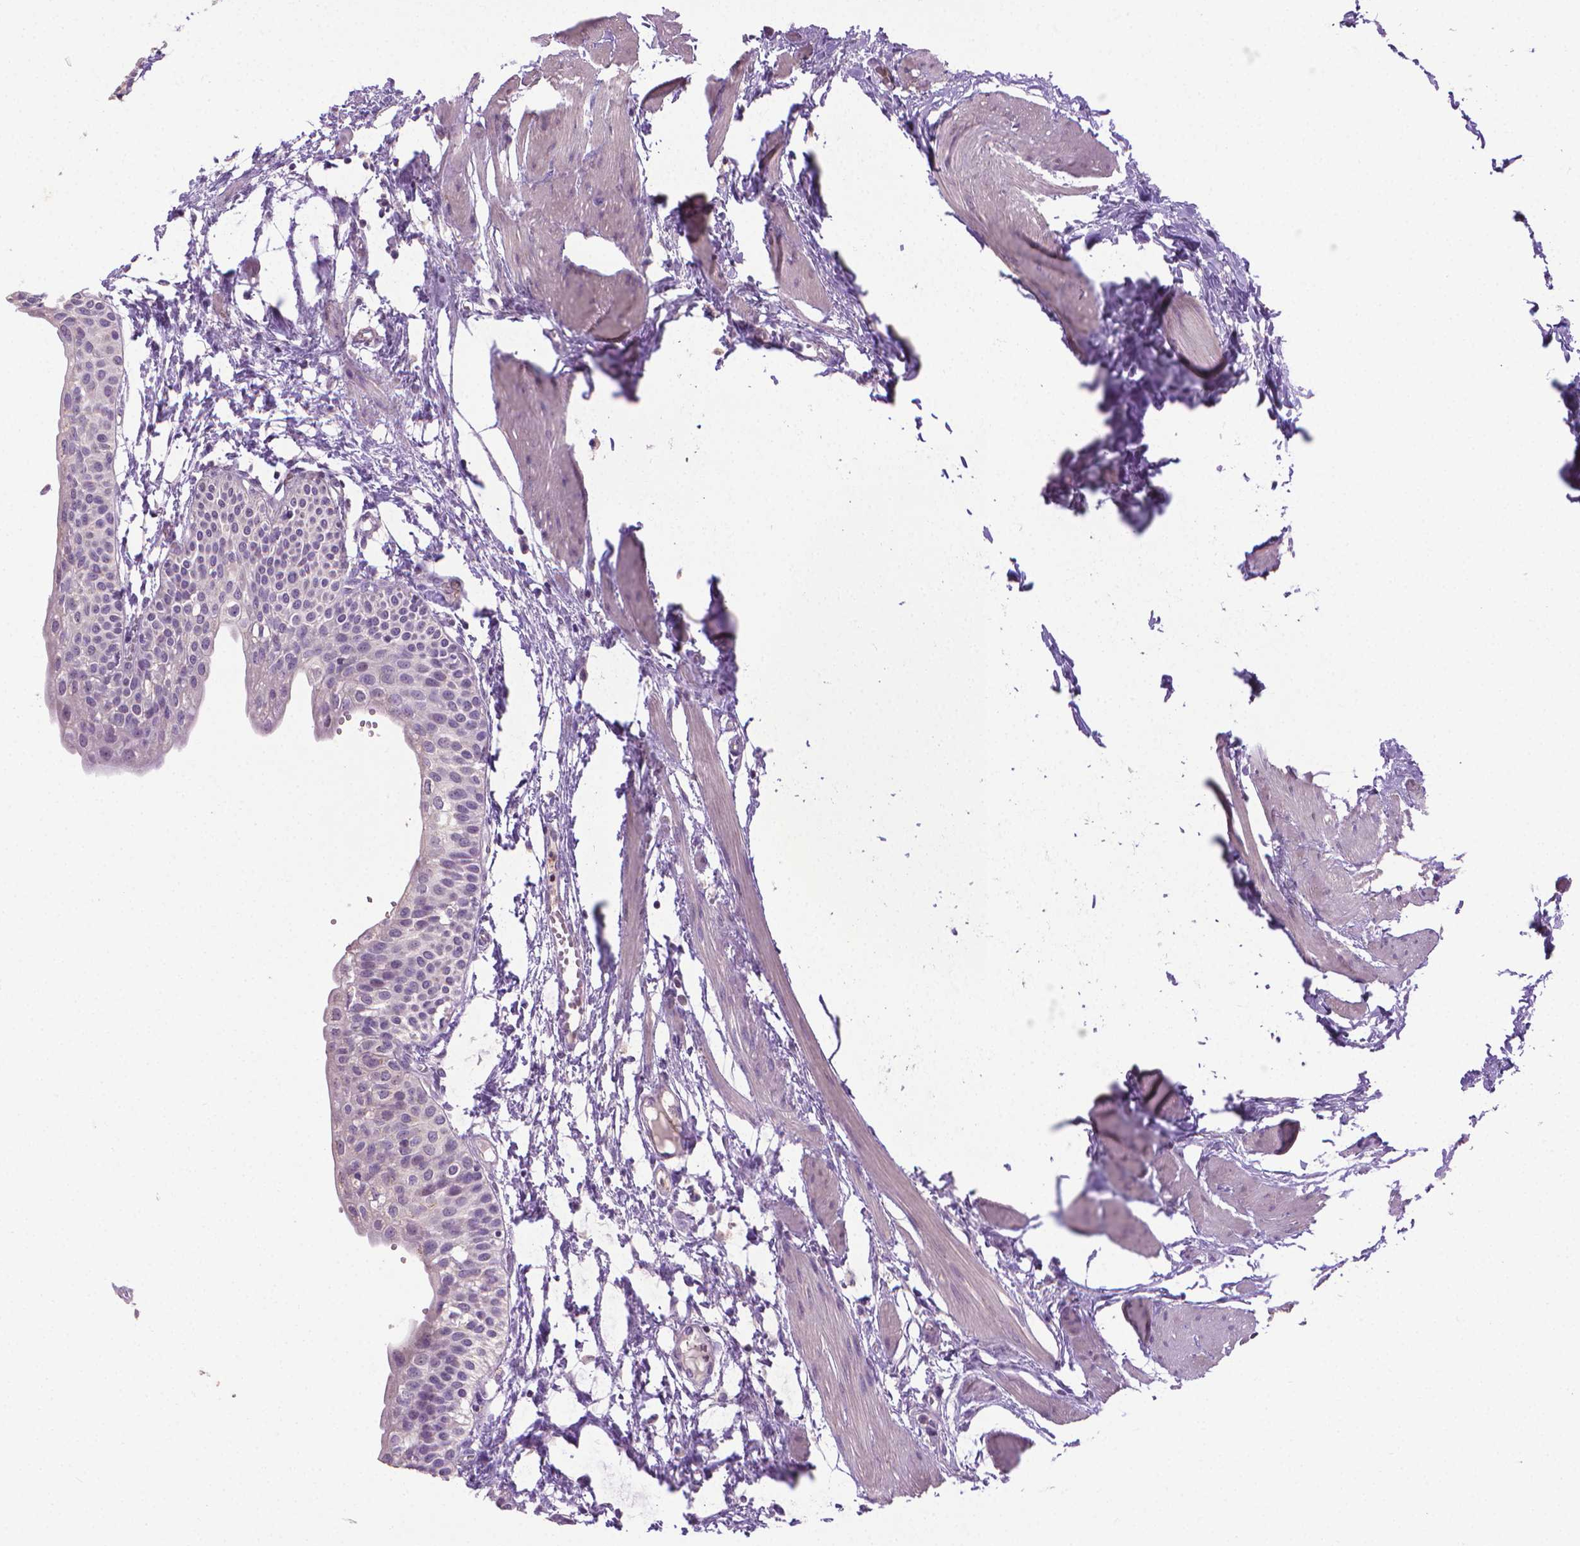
{"staining": {"intensity": "negative", "quantity": "none", "location": "none"}, "tissue": "urinary bladder", "cell_type": "Urothelial cells", "image_type": "normal", "snomed": [{"axis": "morphology", "description": "Normal tissue, NOS"}, {"axis": "topography", "description": "Urinary bladder"}, {"axis": "topography", "description": "Peripheral nerve tissue"}], "caption": "High magnification brightfield microscopy of normal urinary bladder stained with DAB (brown) and counterstained with hematoxylin (blue): urothelial cells show no significant positivity.", "gene": "CDKN2D", "patient": {"sex": "male", "age": 55}}